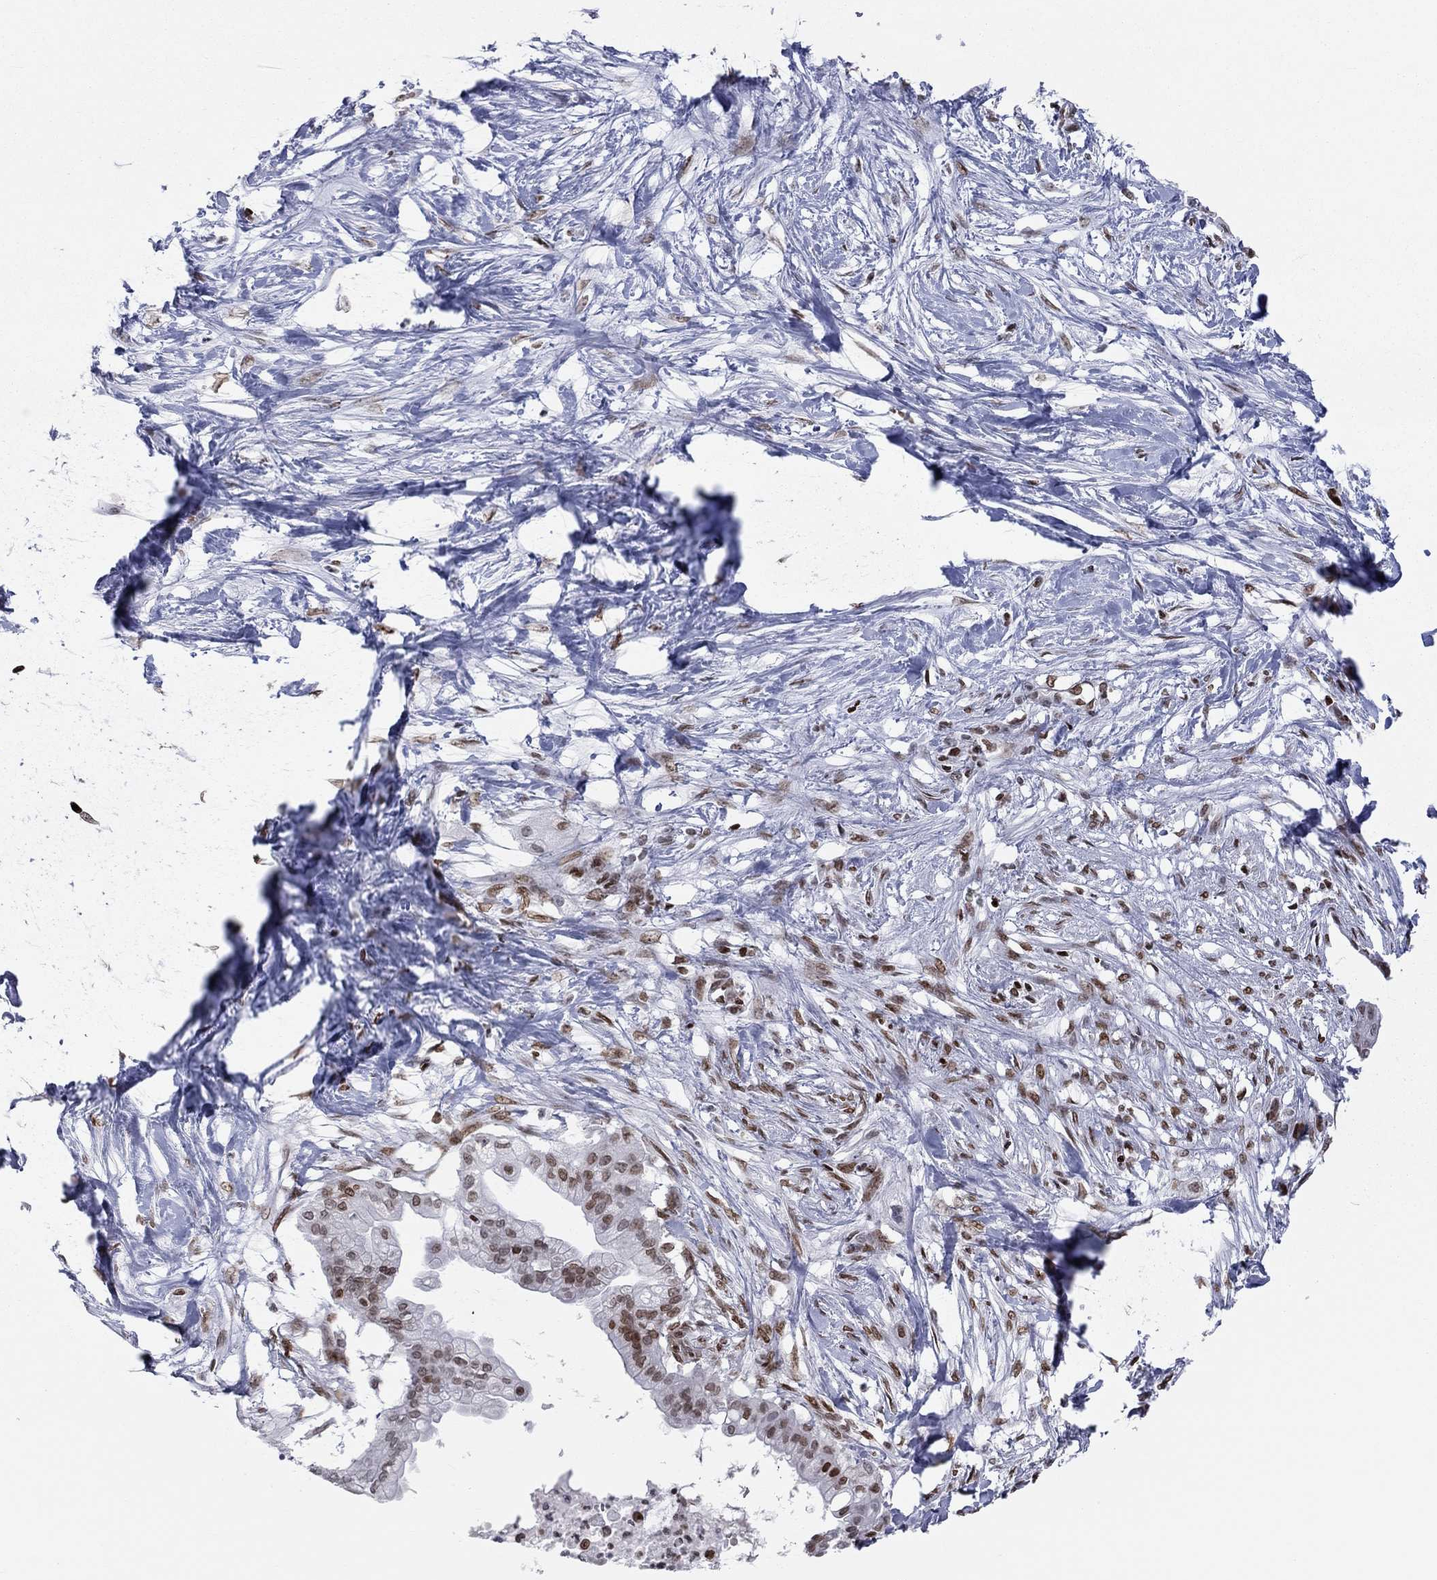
{"staining": {"intensity": "moderate", "quantity": ">75%", "location": "nuclear"}, "tissue": "pancreatic cancer", "cell_type": "Tumor cells", "image_type": "cancer", "snomed": [{"axis": "morphology", "description": "Normal tissue, NOS"}, {"axis": "morphology", "description": "Adenocarcinoma, NOS"}, {"axis": "topography", "description": "Pancreas"}], "caption": "Human adenocarcinoma (pancreatic) stained with a protein marker reveals moderate staining in tumor cells.", "gene": "H2AX", "patient": {"sex": "female", "age": 58}}